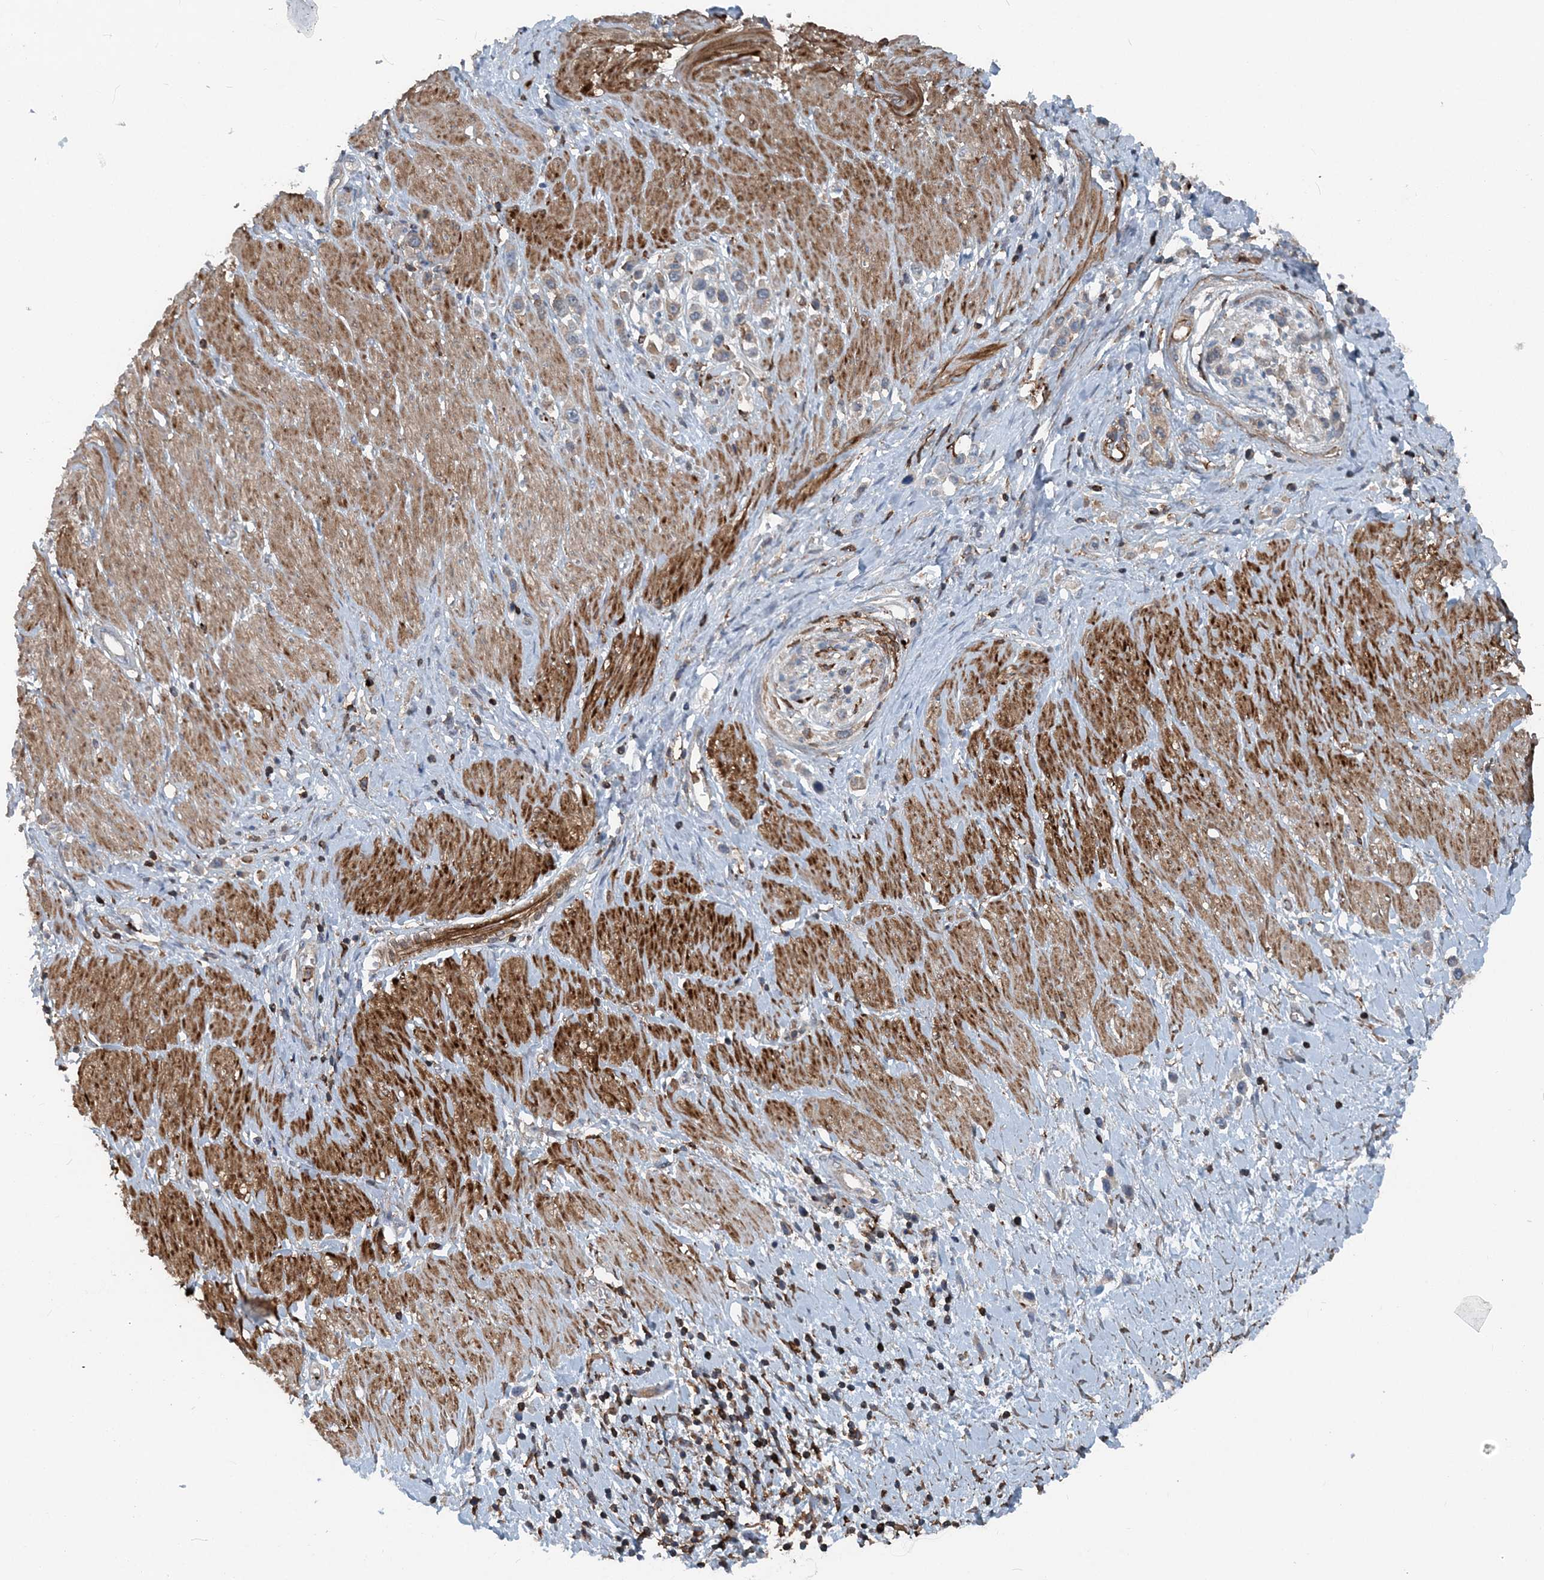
{"staining": {"intensity": "weak", "quantity": "<25%", "location": "cytoplasmic/membranous"}, "tissue": "stomach cancer", "cell_type": "Tumor cells", "image_type": "cancer", "snomed": [{"axis": "morphology", "description": "Normal tissue, NOS"}, {"axis": "morphology", "description": "Adenocarcinoma, NOS"}, {"axis": "topography", "description": "Stomach, upper"}, {"axis": "topography", "description": "Stomach"}], "caption": "A histopathology image of stomach adenocarcinoma stained for a protein shows no brown staining in tumor cells.", "gene": "DGUOK", "patient": {"sex": "female", "age": 65}}